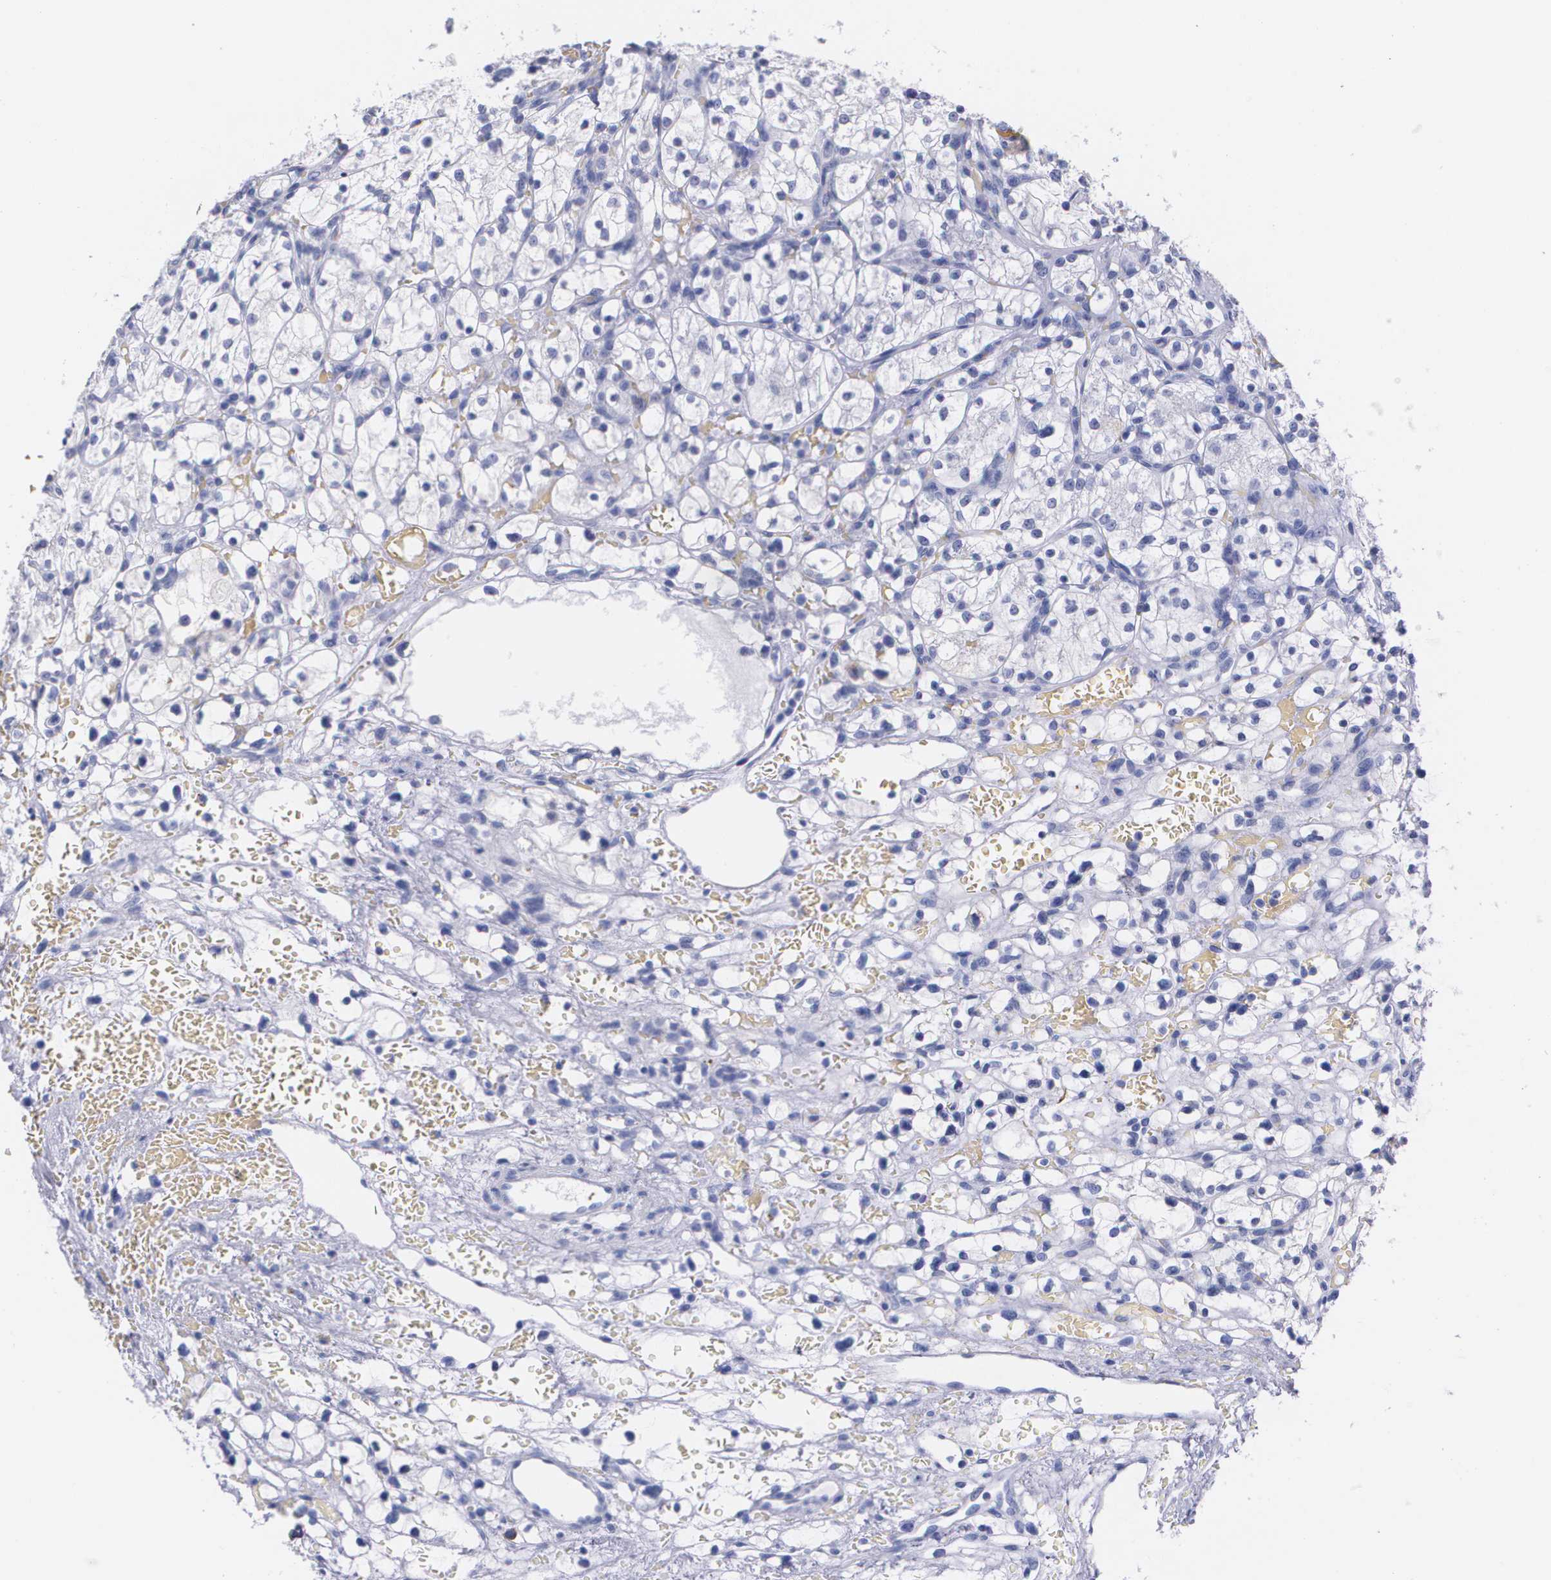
{"staining": {"intensity": "negative", "quantity": "none", "location": "none"}, "tissue": "renal cancer", "cell_type": "Tumor cells", "image_type": "cancer", "snomed": [{"axis": "morphology", "description": "Adenocarcinoma, NOS"}, {"axis": "topography", "description": "Kidney"}], "caption": "Immunohistochemistry of human renal adenocarcinoma exhibits no positivity in tumor cells.", "gene": "HMMR", "patient": {"sex": "female", "age": 60}}